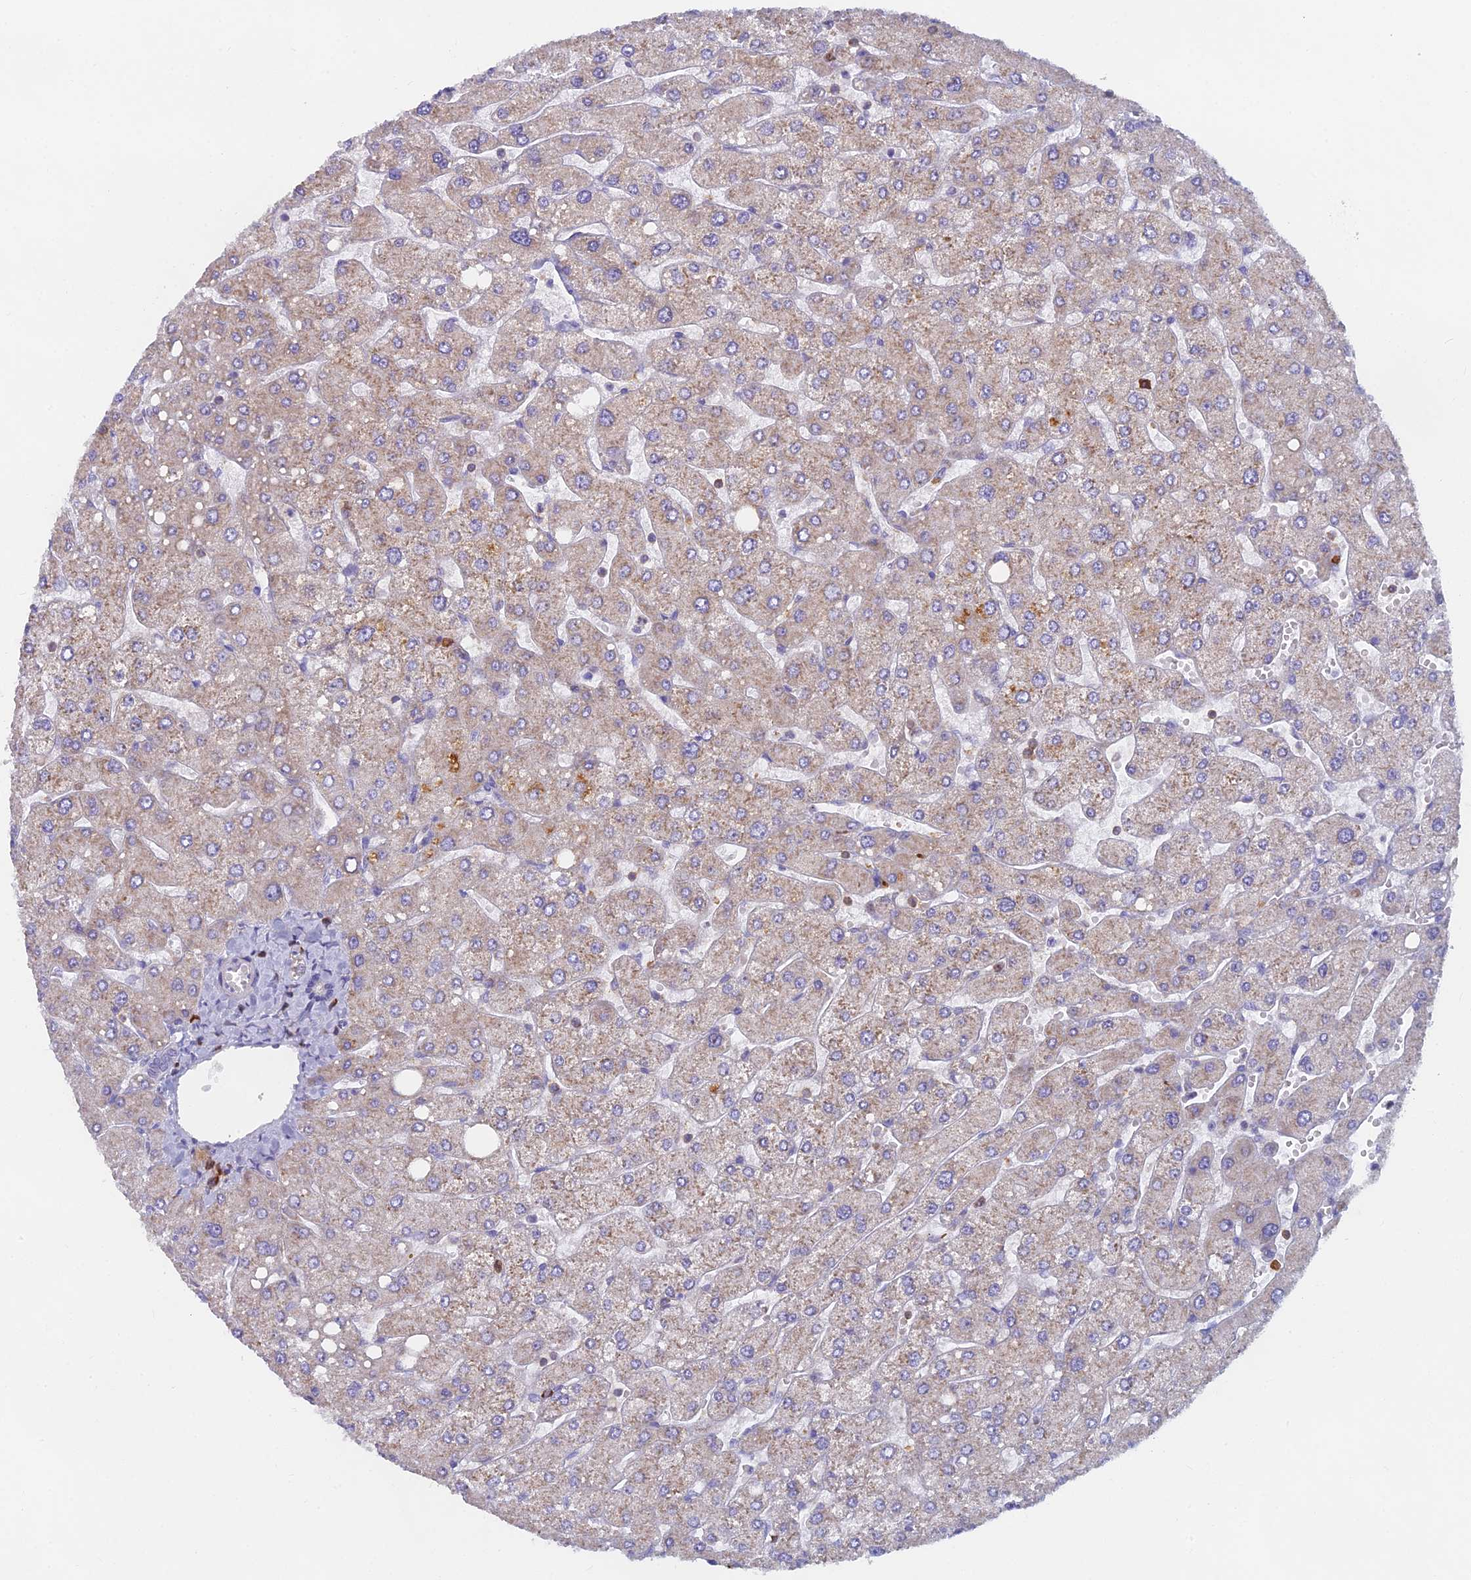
{"staining": {"intensity": "negative", "quantity": "none", "location": "none"}, "tissue": "liver", "cell_type": "Cholangiocytes", "image_type": "normal", "snomed": [{"axis": "morphology", "description": "Normal tissue, NOS"}, {"axis": "topography", "description": "Liver"}], "caption": "This is a image of immunohistochemistry staining of unremarkable liver, which shows no expression in cholangiocytes. Nuclei are stained in blue.", "gene": "ABI3BP", "patient": {"sex": "male", "age": 55}}